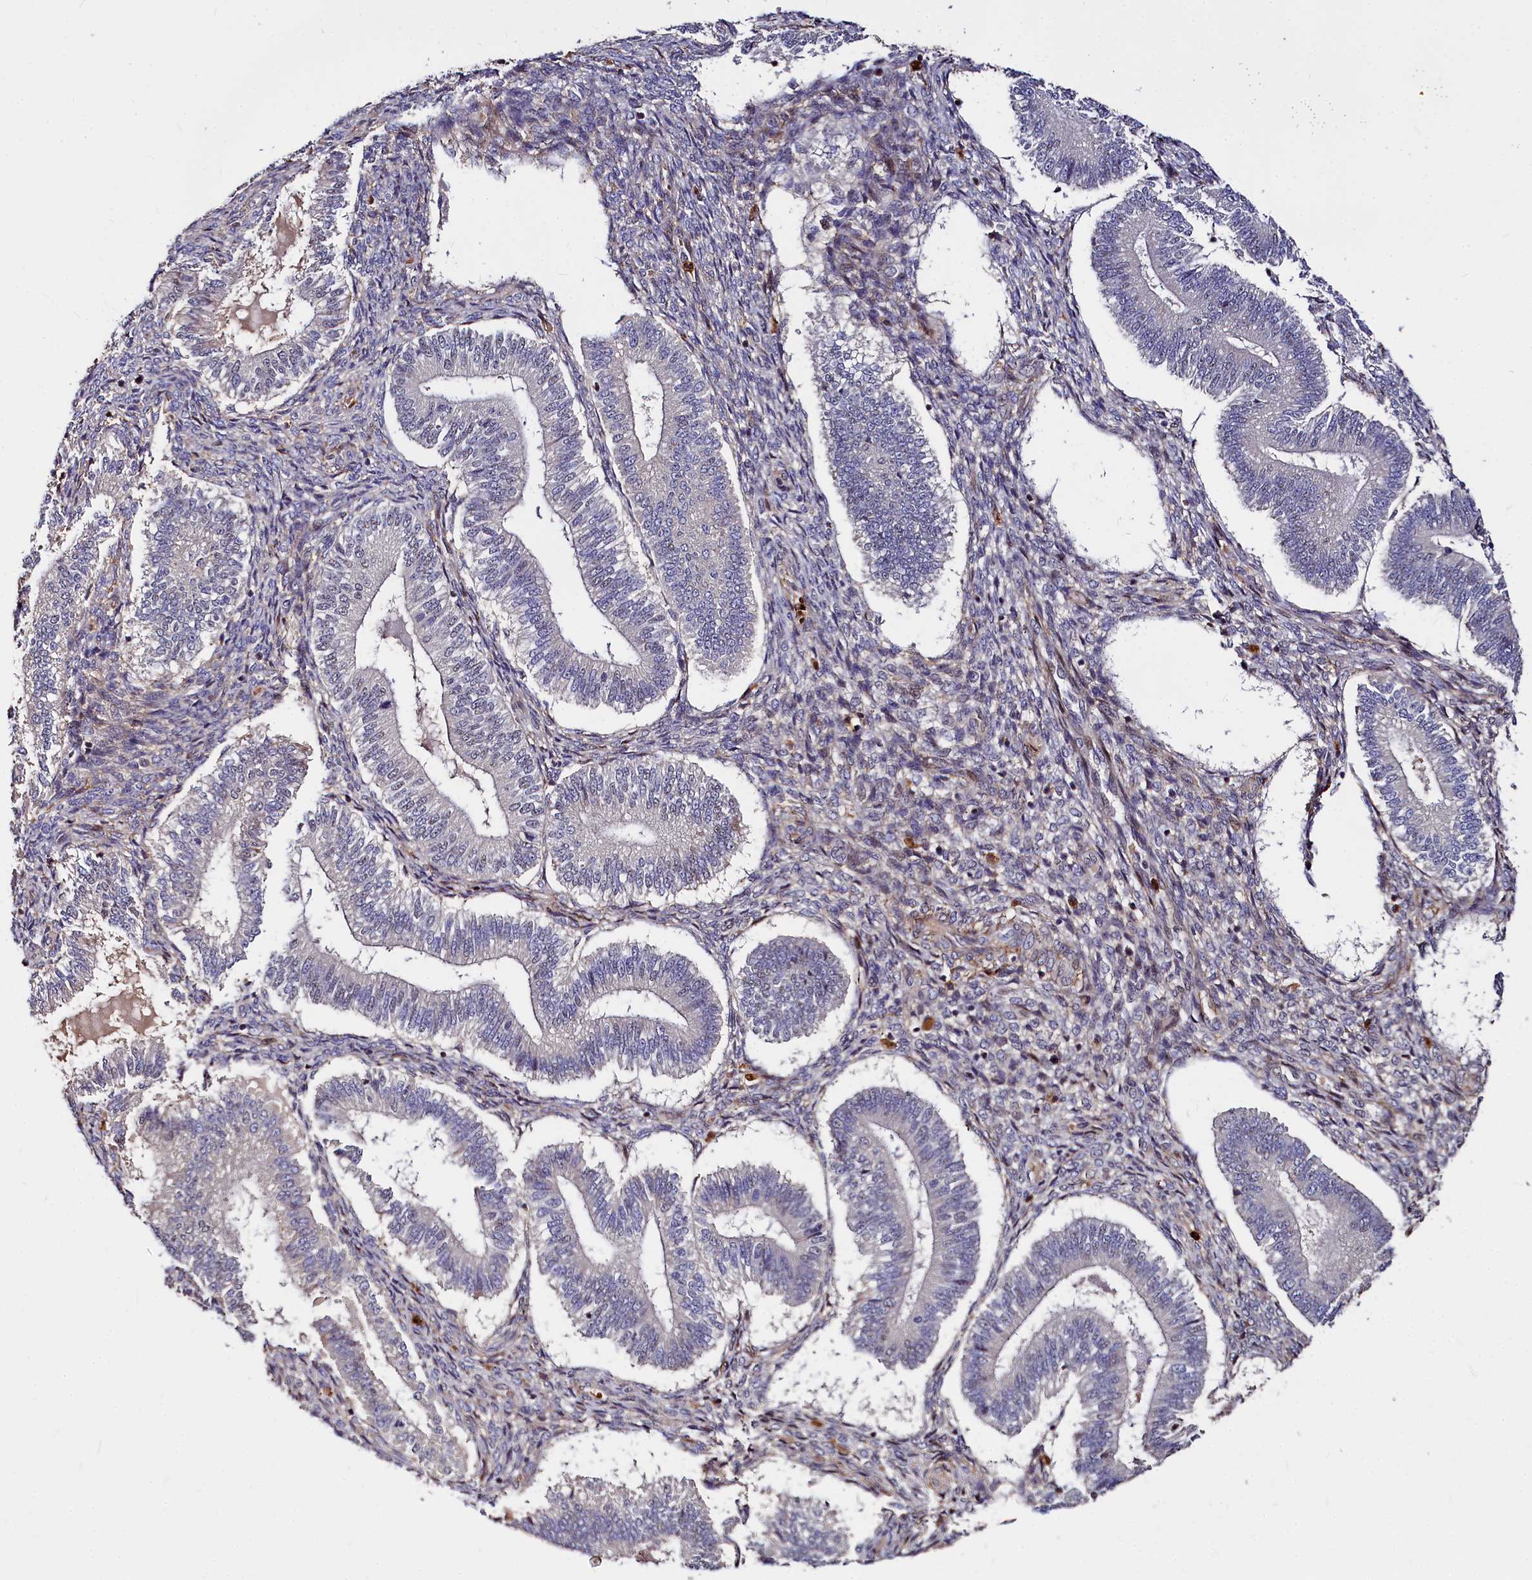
{"staining": {"intensity": "weak", "quantity": "<25%", "location": "cytoplasmic/membranous"}, "tissue": "endometrium", "cell_type": "Cells in endometrial stroma", "image_type": "normal", "snomed": [{"axis": "morphology", "description": "Normal tissue, NOS"}, {"axis": "topography", "description": "Endometrium"}], "caption": "IHC of unremarkable endometrium demonstrates no positivity in cells in endometrial stroma. Brightfield microscopy of immunohistochemistry stained with DAB (3,3'-diaminobenzidine) (brown) and hematoxylin (blue), captured at high magnification.", "gene": "ATG101", "patient": {"sex": "female", "age": 25}}